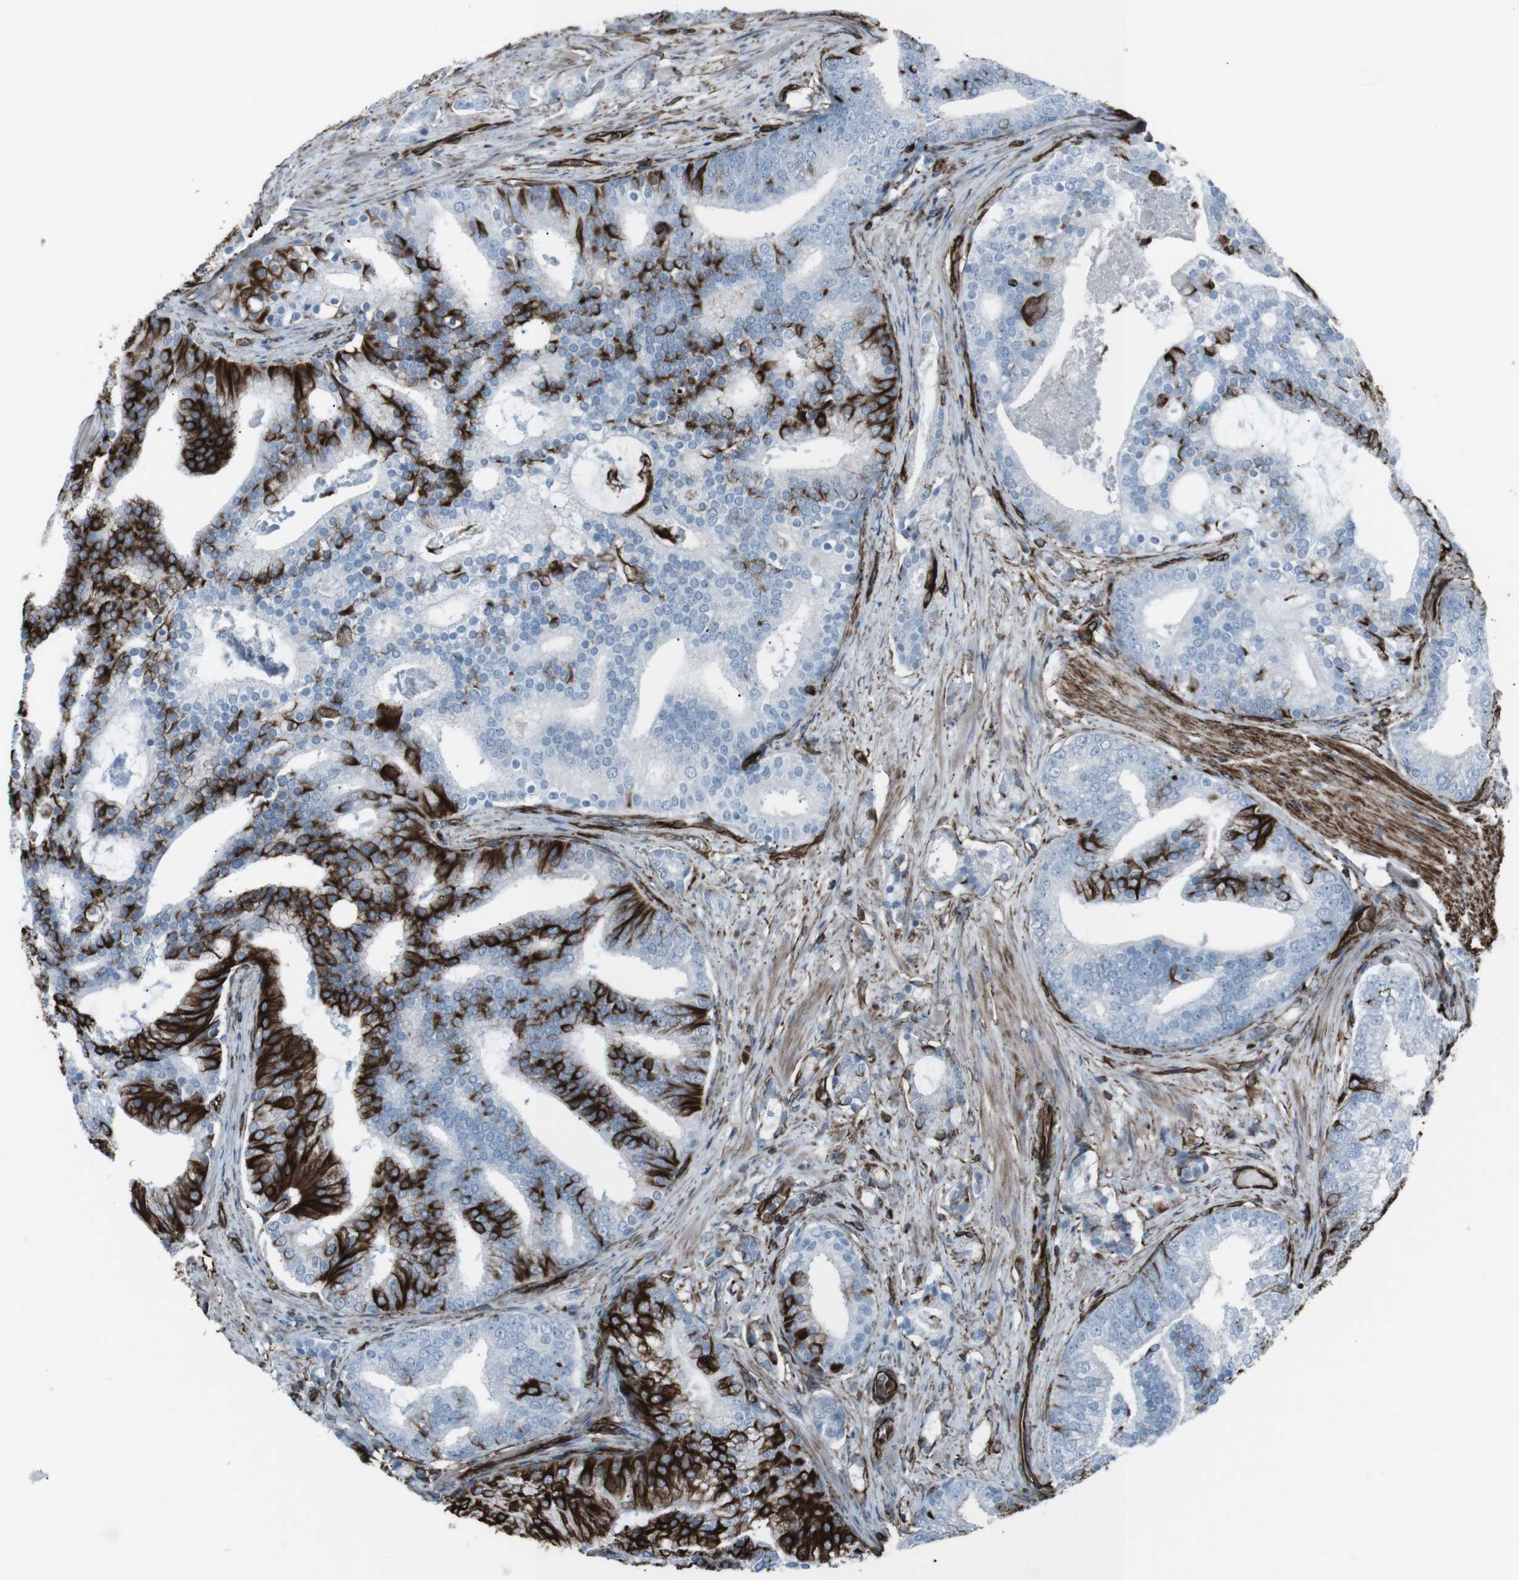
{"staining": {"intensity": "strong", "quantity": "25%-75%", "location": "cytoplasmic/membranous"}, "tissue": "prostate cancer", "cell_type": "Tumor cells", "image_type": "cancer", "snomed": [{"axis": "morphology", "description": "Adenocarcinoma, Low grade"}, {"axis": "topography", "description": "Prostate"}], "caption": "Brown immunohistochemical staining in human prostate cancer shows strong cytoplasmic/membranous expression in about 25%-75% of tumor cells. (DAB (3,3'-diaminobenzidine) IHC, brown staining for protein, blue staining for nuclei).", "gene": "ZDHHC6", "patient": {"sex": "male", "age": 58}}